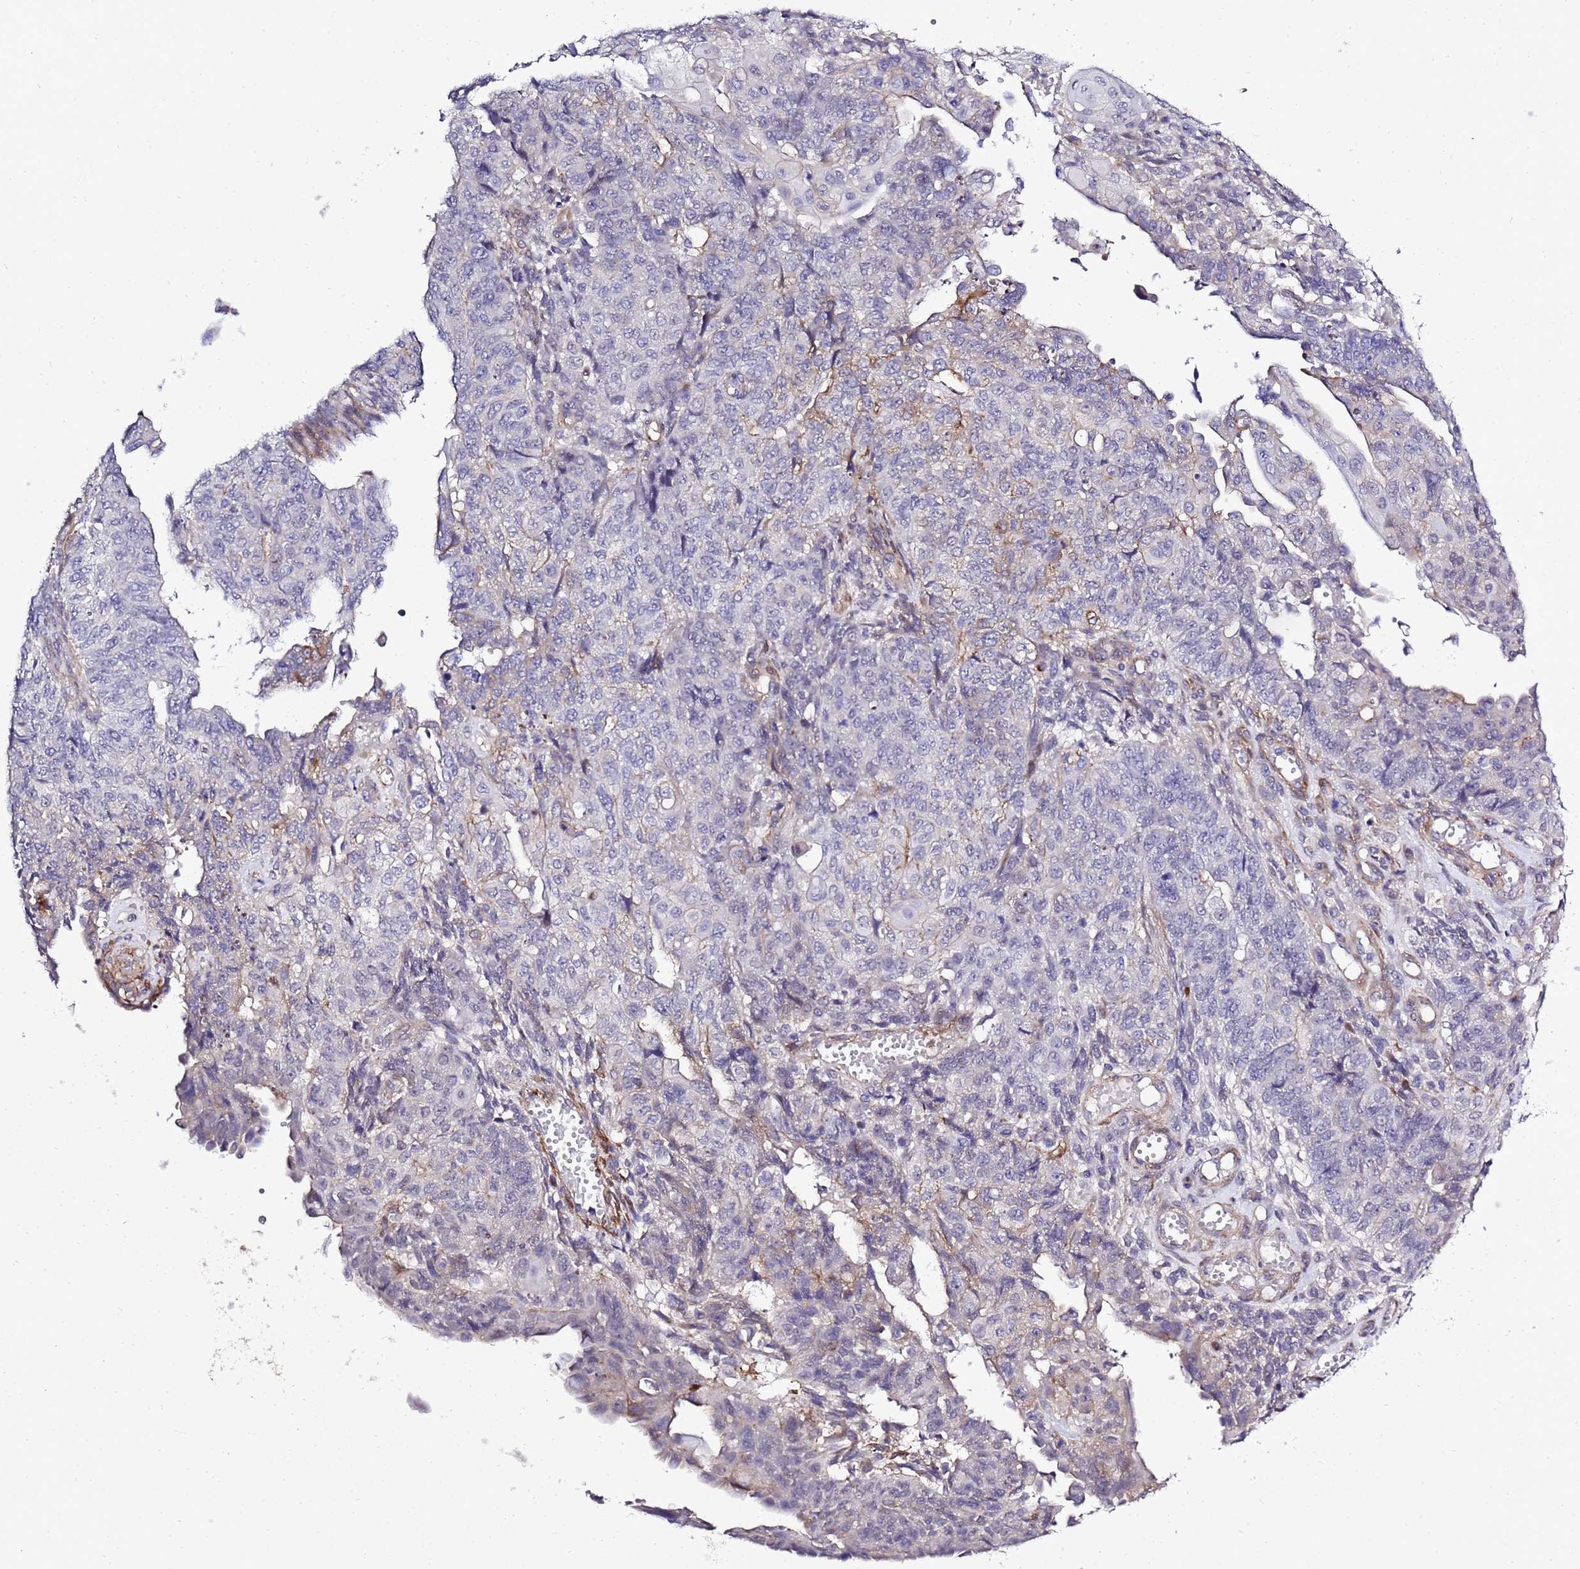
{"staining": {"intensity": "negative", "quantity": "none", "location": "none"}, "tissue": "endometrial cancer", "cell_type": "Tumor cells", "image_type": "cancer", "snomed": [{"axis": "morphology", "description": "Adenocarcinoma, NOS"}, {"axis": "topography", "description": "Endometrium"}], "caption": "The micrograph reveals no staining of tumor cells in endometrial cancer. The staining was performed using DAB (3,3'-diaminobenzidine) to visualize the protein expression in brown, while the nuclei were stained in blue with hematoxylin (Magnification: 20x).", "gene": "GZF1", "patient": {"sex": "female", "age": 32}}